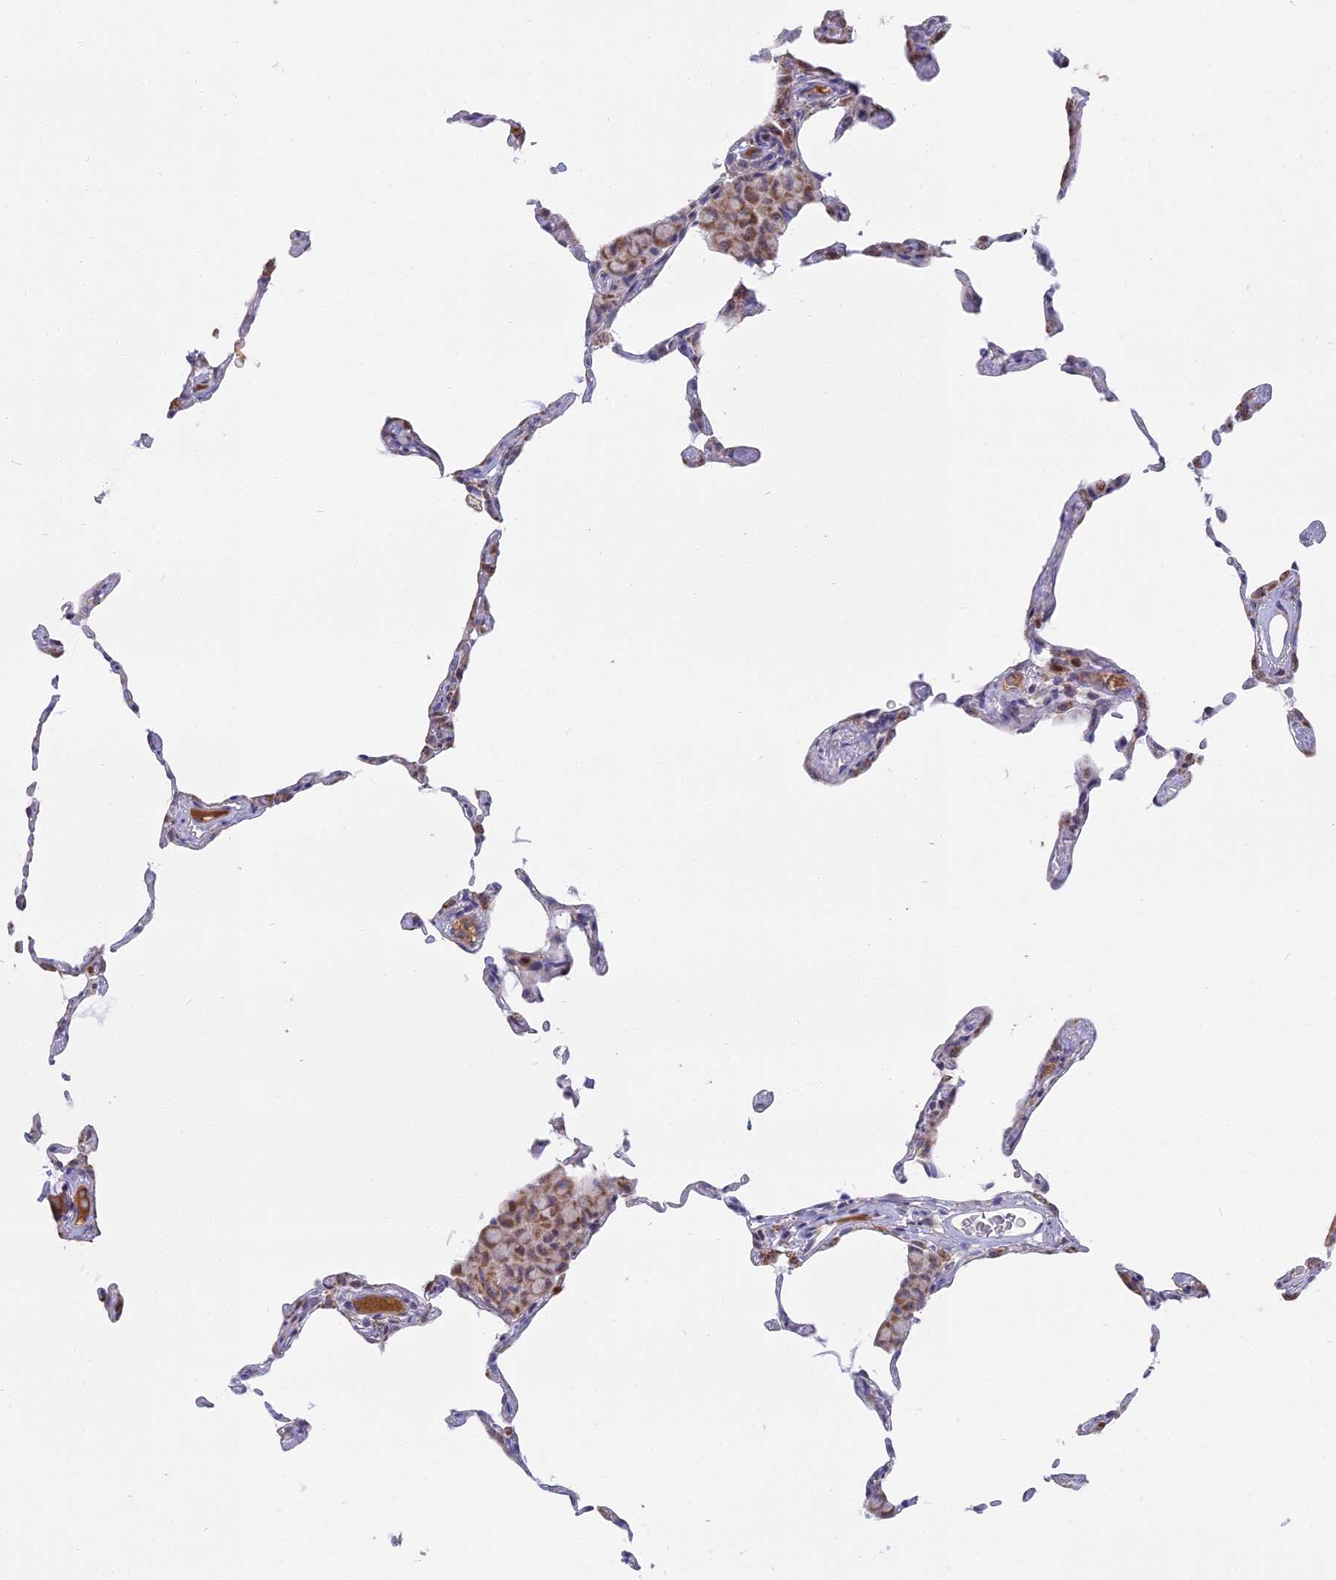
{"staining": {"intensity": "moderate", "quantity": "<25%", "location": "cytoplasmic/membranous"}, "tissue": "lung", "cell_type": "Alveolar cells", "image_type": "normal", "snomed": [{"axis": "morphology", "description": "Normal tissue, NOS"}, {"axis": "topography", "description": "Lung"}], "caption": "Lung stained with DAB (3,3'-diaminobenzidine) IHC reveals low levels of moderate cytoplasmic/membranous expression in approximately <25% of alveolar cells. The staining is performed using DAB (3,3'-diaminobenzidine) brown chromogen to label protein expression. The nuclei are counter-stained blue using hematoxylin.", "gene": "DTWD1", "patient": {"sex": "female", "age": 57}}